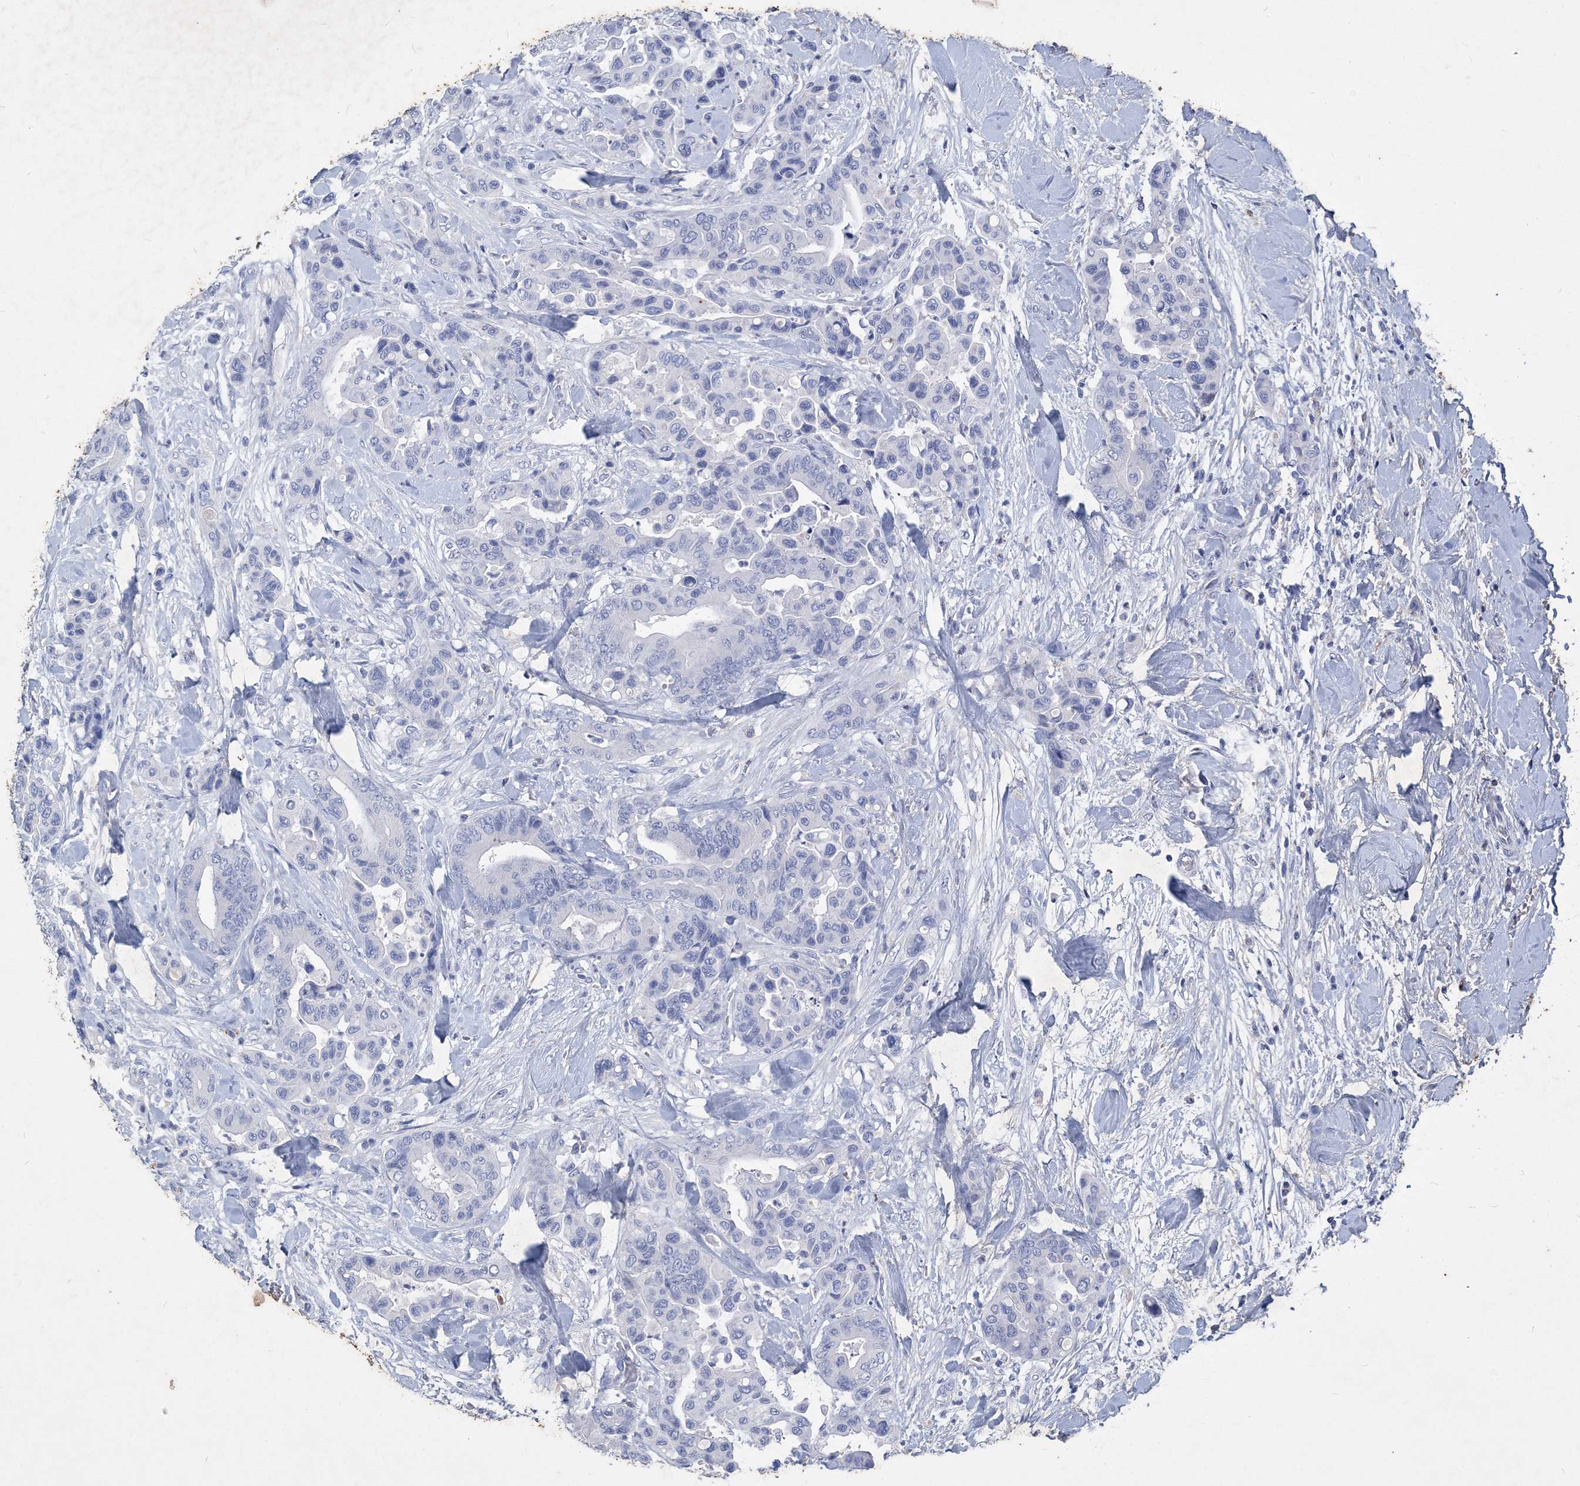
{"staining": {"intensity": "negative", "quantity": "none", "location": "none"}, "tissue": "colorectal cancer", "cell_type": "Tumor cells", "image_type": "cancer", "snomed": [{"axis": "morphology", "description": "Normal tissue, NOS"}, {"axis": "morphology", "description": "Adenocarcinoma, NOS"}, {"axis": "topography", "description": "Colon"}], "caption": "Protein analysis of colorectal cancer shows no significant staining in tumor cells.", "gene": "COPS8", "patient": {"sex": "male", "age": 82}}